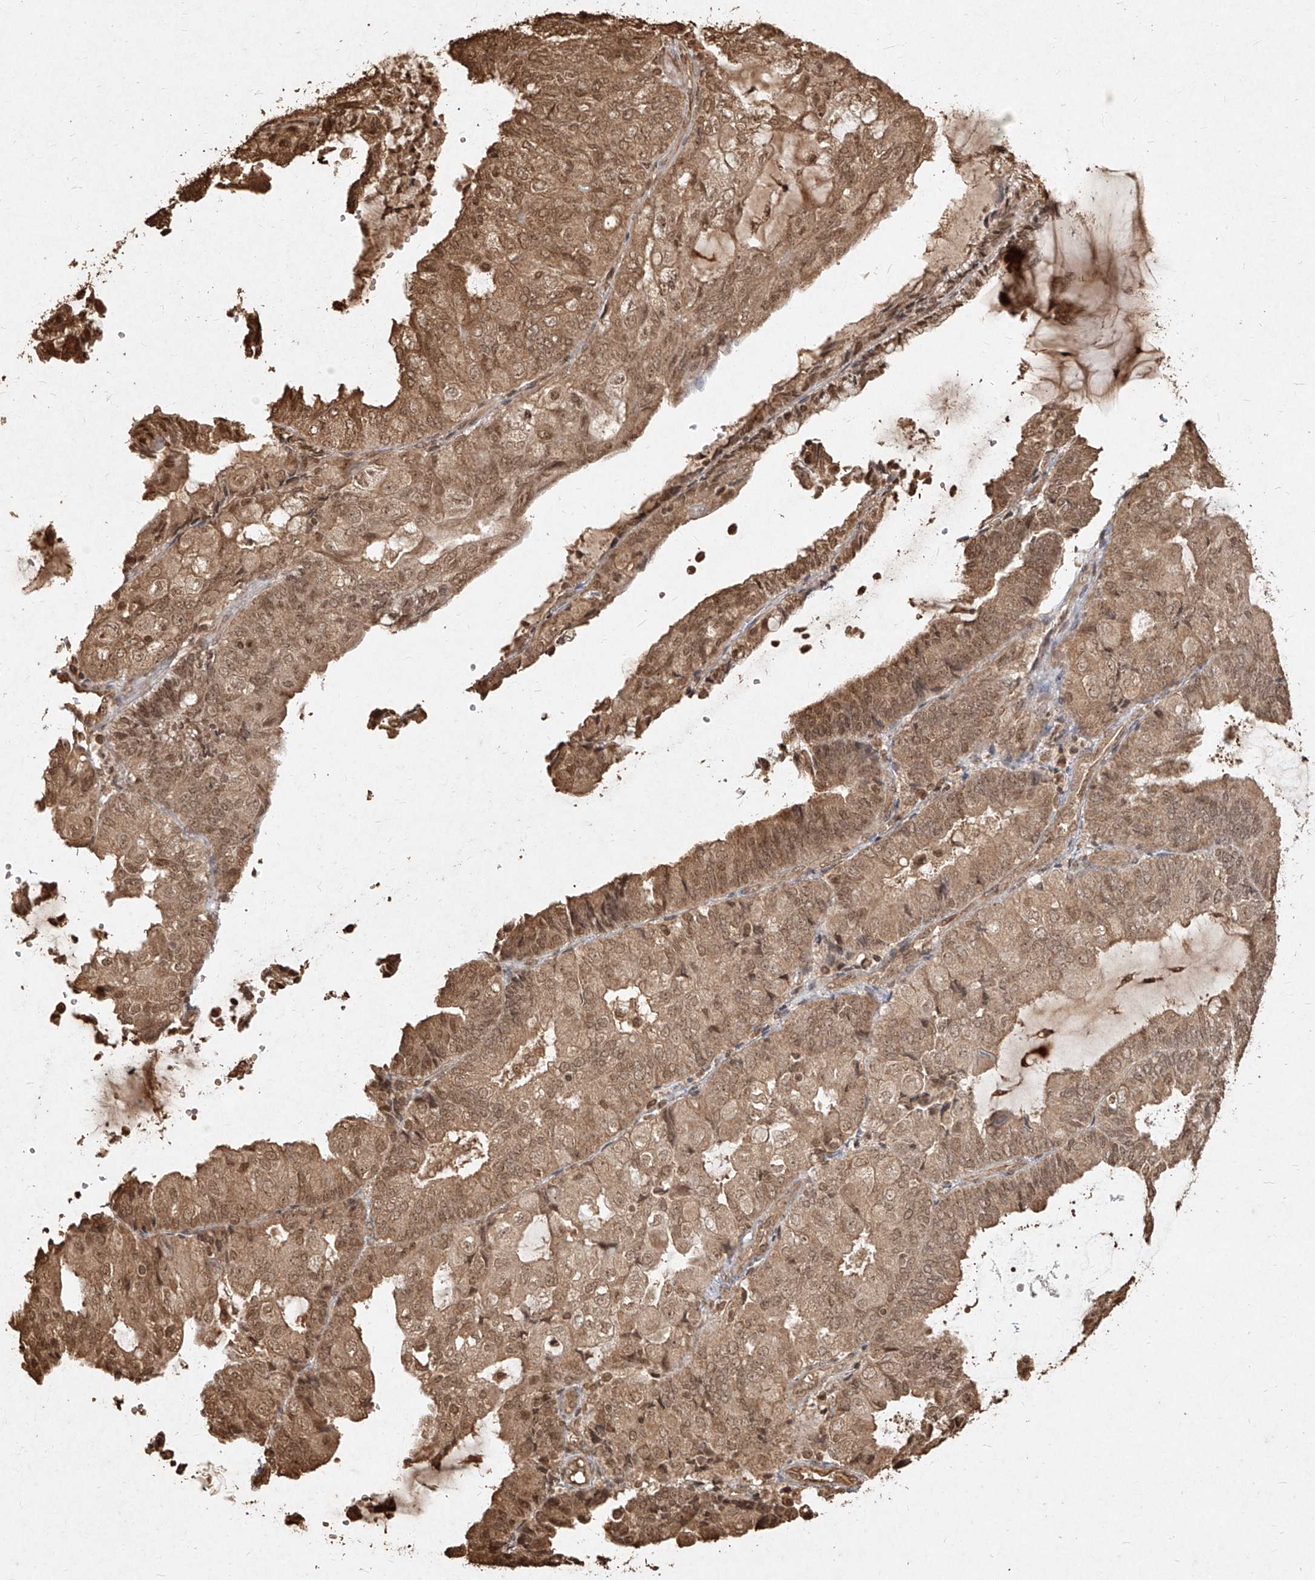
{"staining": {"intensity": "moderate", "quantity": ">75%", "location": "cytoplasmic/membranous,nuclear"}, "tissue": "endometrial cancer", "cell_type": "Tumor cells", "image_type": "cancer", "snomed": [{"axis": "morphology", "description": "Adenocarcinoma, NOS"}, {"axis": "topography", "description": "Endometrium"}], "caption": "Adenocarcinoma (endometrial) was stained to show a protein in brown. There is medium levels of moderate cytoplasmic/membranous and nuclear expression in approximately >75% of tumor cells. The protein is stained brown, and the nuclei are stained in blue (DAB IHC with brightfield microscopy, high magnification).", "gene": "UBE2K", "patient": {"sex": "female", "age": 81}}